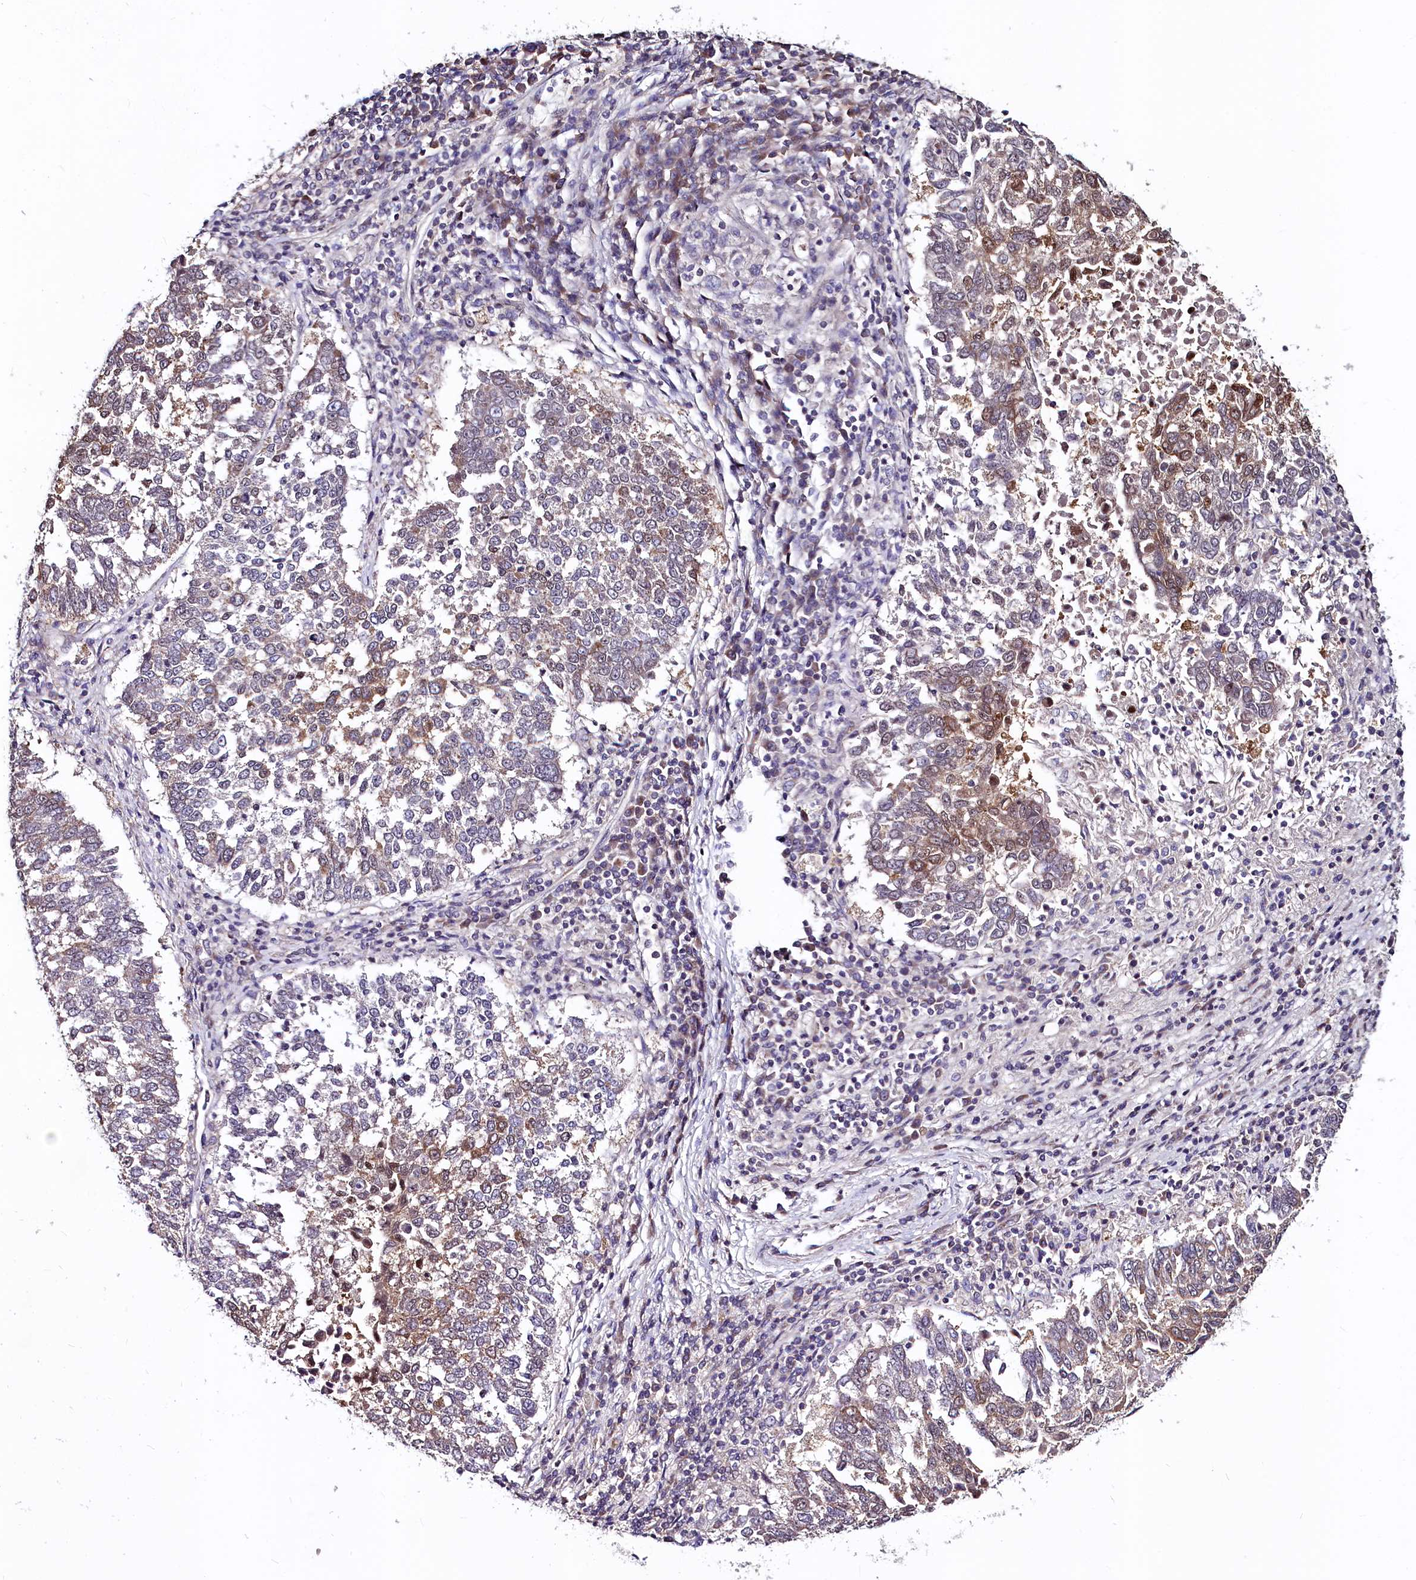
{"staining": {"intensity": "moderate", "quantity": "25%-75%", "location": "cytoplasmic/membranous"}, "tissue": "lung cancer", "cell_type": "Tumor cells", "image_type": "cancer", "snomed": [{"axis": "morphology", "description": "Squamous cell carcinoma, NOS"}, {"axis": "topography", "description": "Lung"}], "caption": "DAB immunohistochemical staining of lung cancer shows moderate cytoplasmic/membranous protein expression in about 25%-75% of tumor cells.", "gene": "SEC24C", "patient": {"sex": "male", "age": 73}}